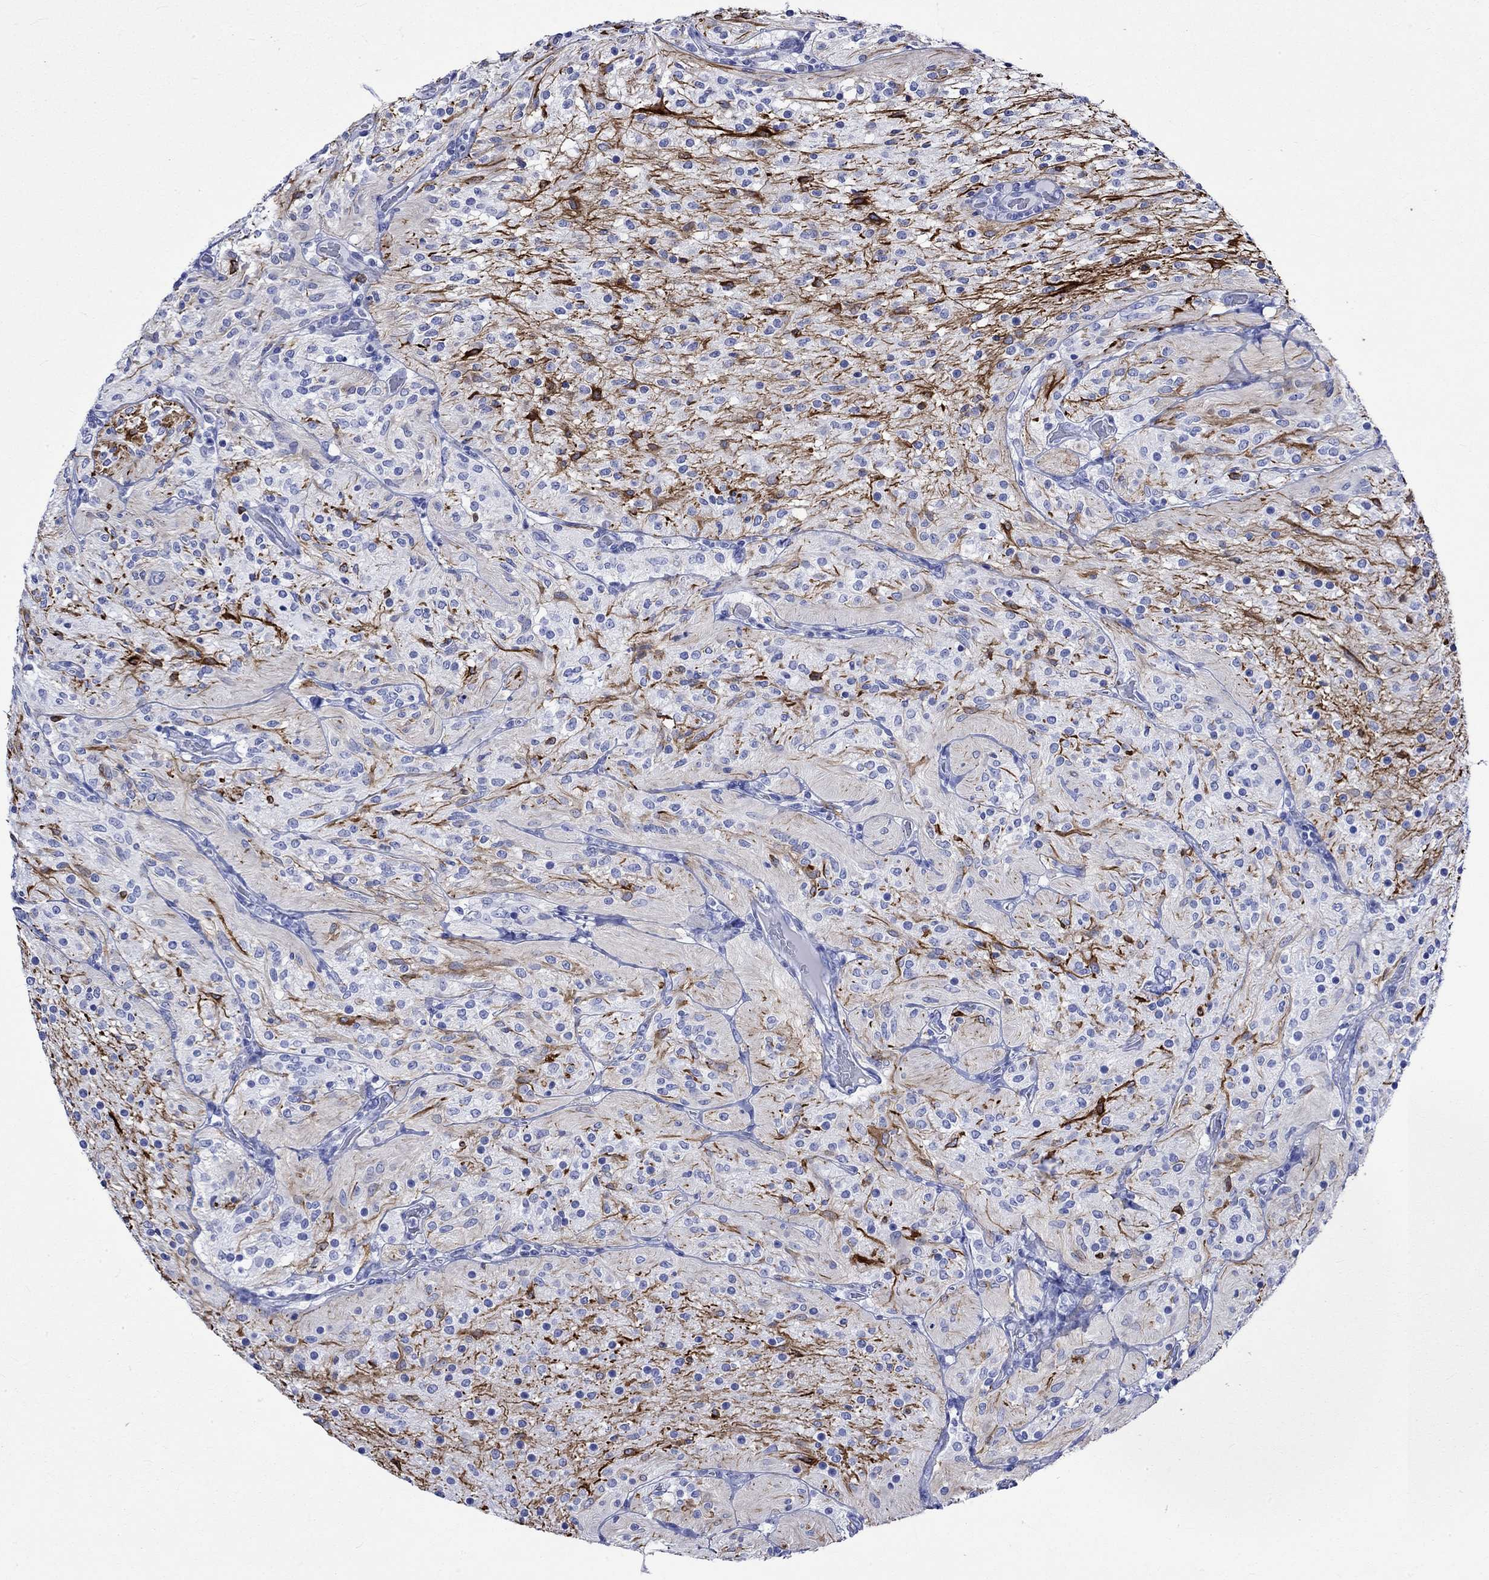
{"staining": {"intensity": "negative", "quantity": "none", "location": "none"}, "tissue": "glioma", "cell_type": "Tumor cells", "image_type": "cancer", "snomed": [{"axis": "morphology", "description": "Glioma, malignant, Low grade"}, {"axis": "topography", "description": "Brain"}], "caption": "Immunohistochemical staining of malignant low-grade glioma exhibits no significant expression in tumor cells.", "gene": "CRYAB", "patient": {"sex": "male", "age": 3}}